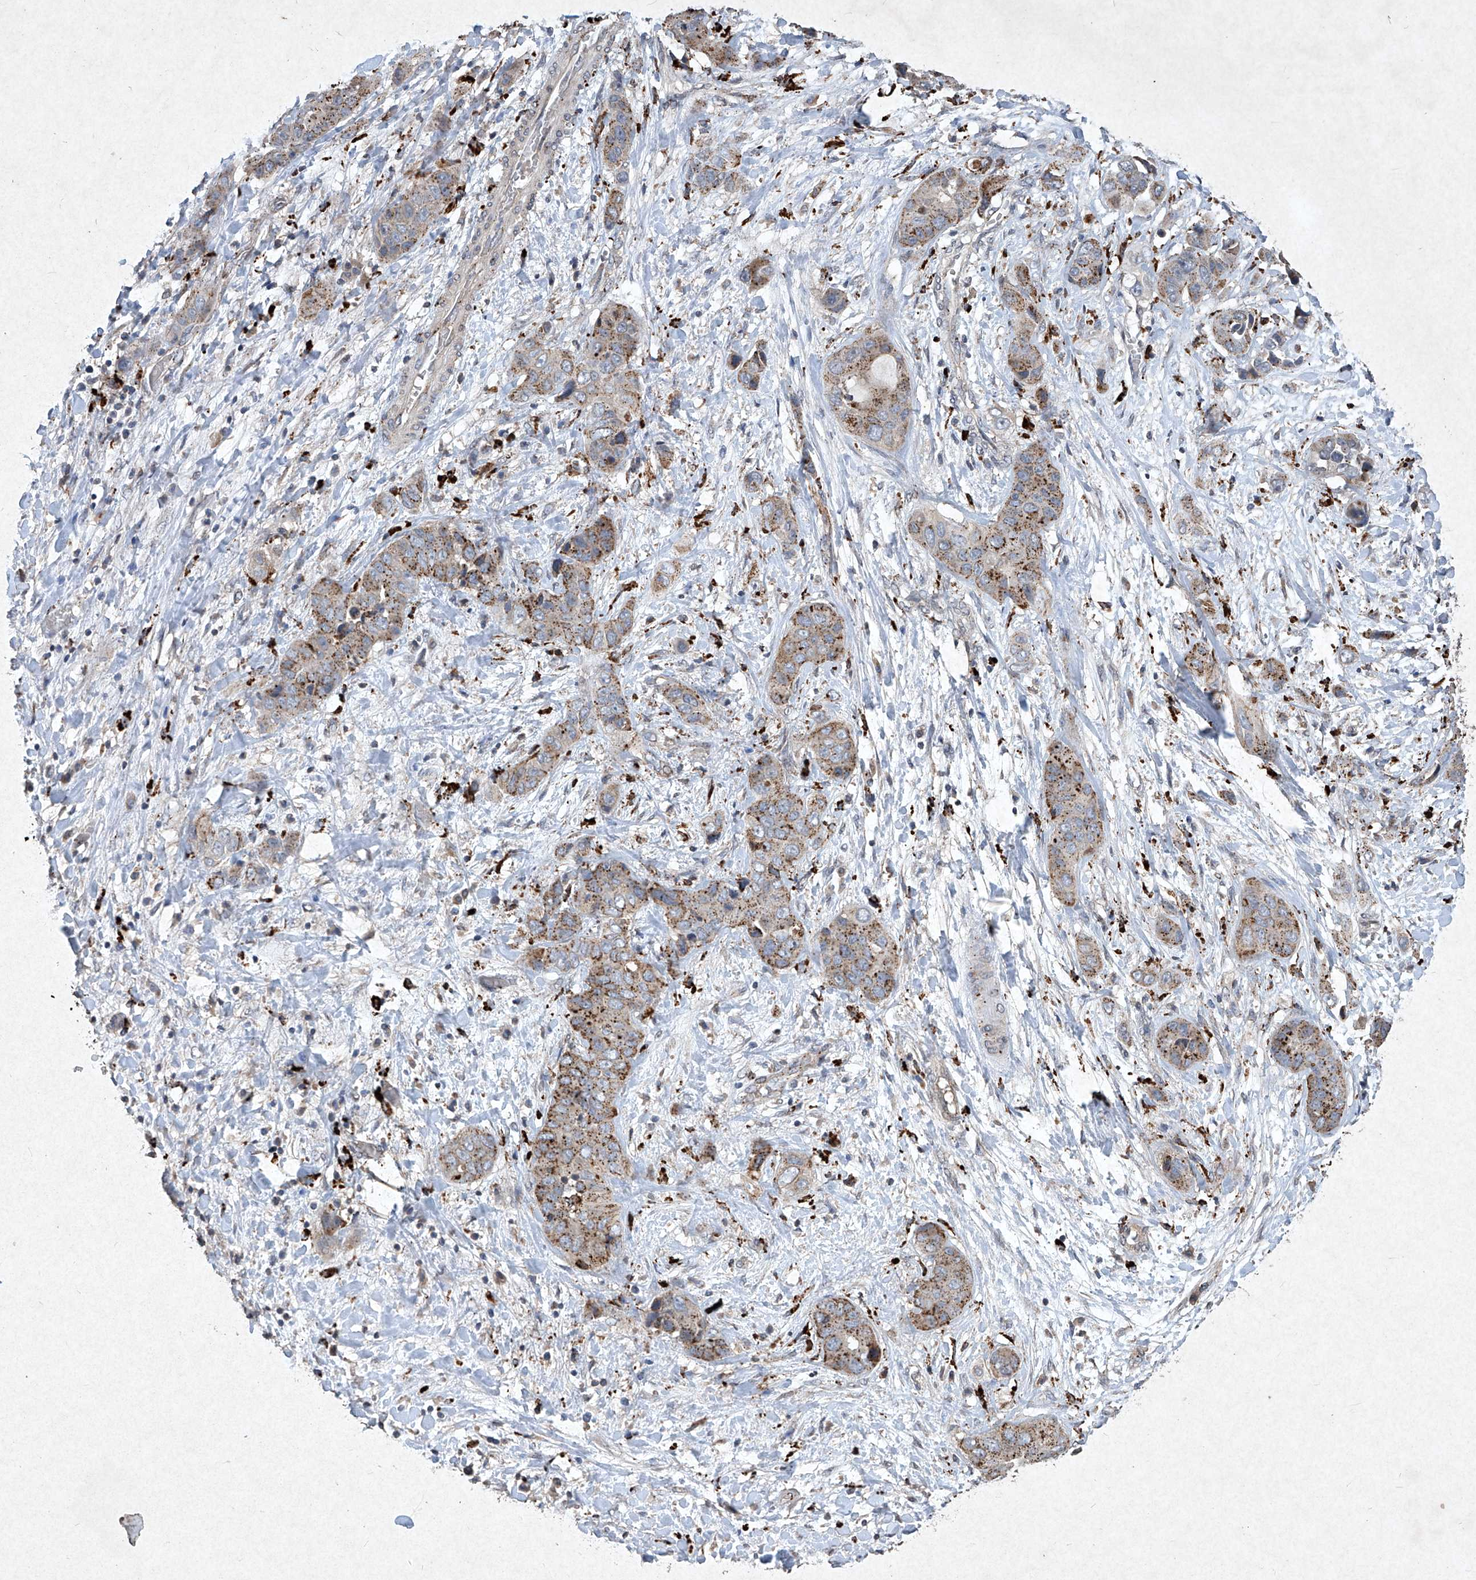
{"staining": {"intensity": "strong", "quantity": "25%-75%", "location": "cytoplasmic/membranous"}, "tissue": "liver cancer", "cell_type": "Tumor cells", "image_type": "cancer", "snomed": [{"axis": "morphology", "description": "Cholangiocarcinoma"}, {"axis": "topography", "description": "Liver"}], "caption": "A high amount of strong cytoplasmic/membranous expression is identified in approximately 25%-75% of tumor cells in cholangiocarcinoma (liver) tissue.", "gene": "MED16", "patient": {"sex": "female", "age": 52}}